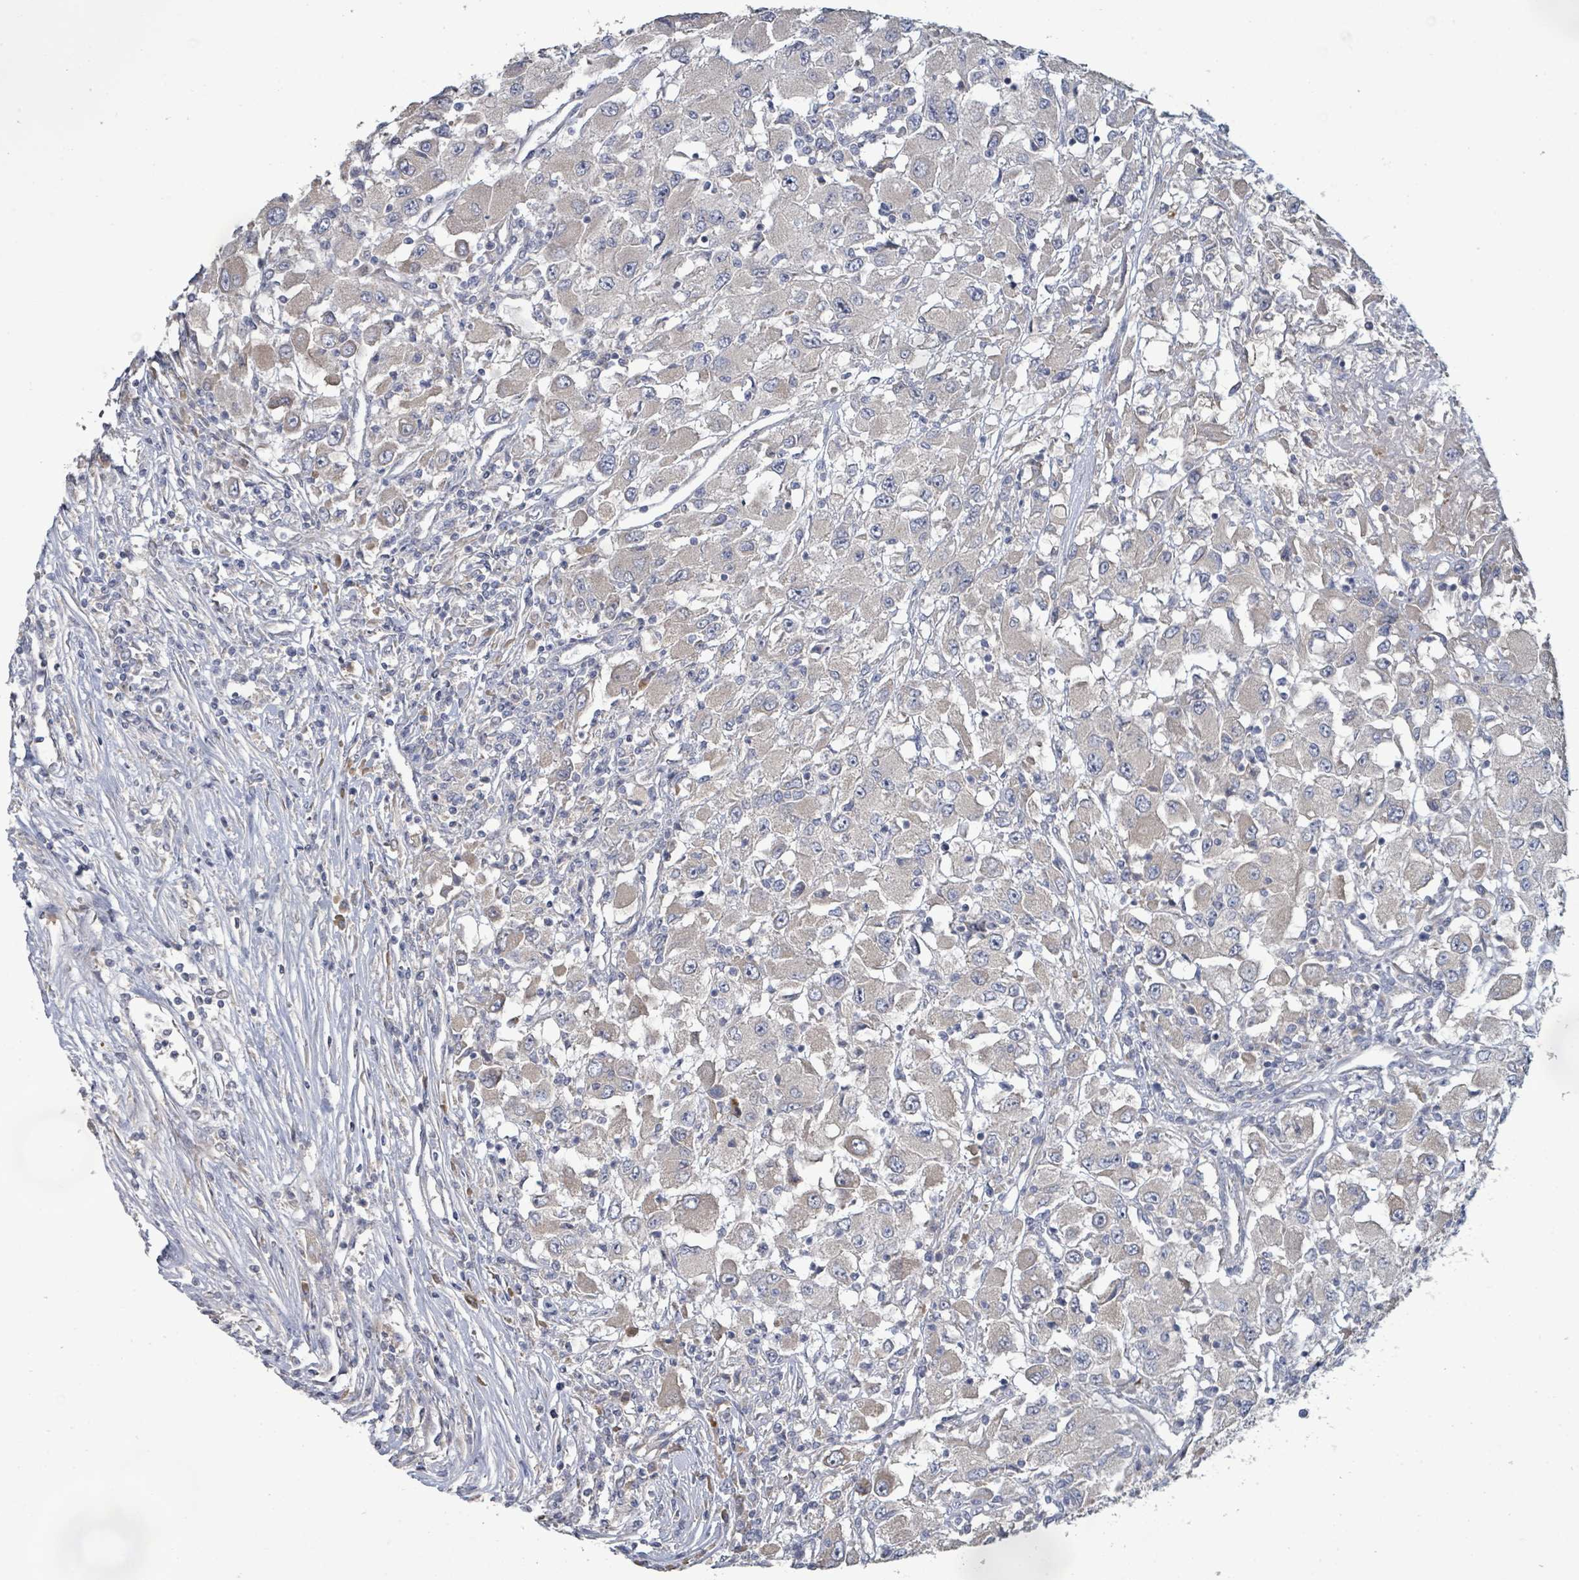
{"staining": {"intensity": "negative", "quantity": "none", "location": "none"}, "tissue": "renal cancer", "cell_type": "Tumor cells", "image_type": "cancer", "snomed": [{"axis": "morphology", "description": "Adenocarcinoma, NOS"}, {"axis": "topography", "description": "Kidney"}], "caption": "Immunohistochemistry (IHC) photomicrograph of neoplastic tissue: human renal cancer stained with DAB shows no significant protein staining in tumor cells. (DAB IHC with hematoxylin counter stain).", "gene": "KCNS2", "patient": {"sex": "female", "age": 67}}